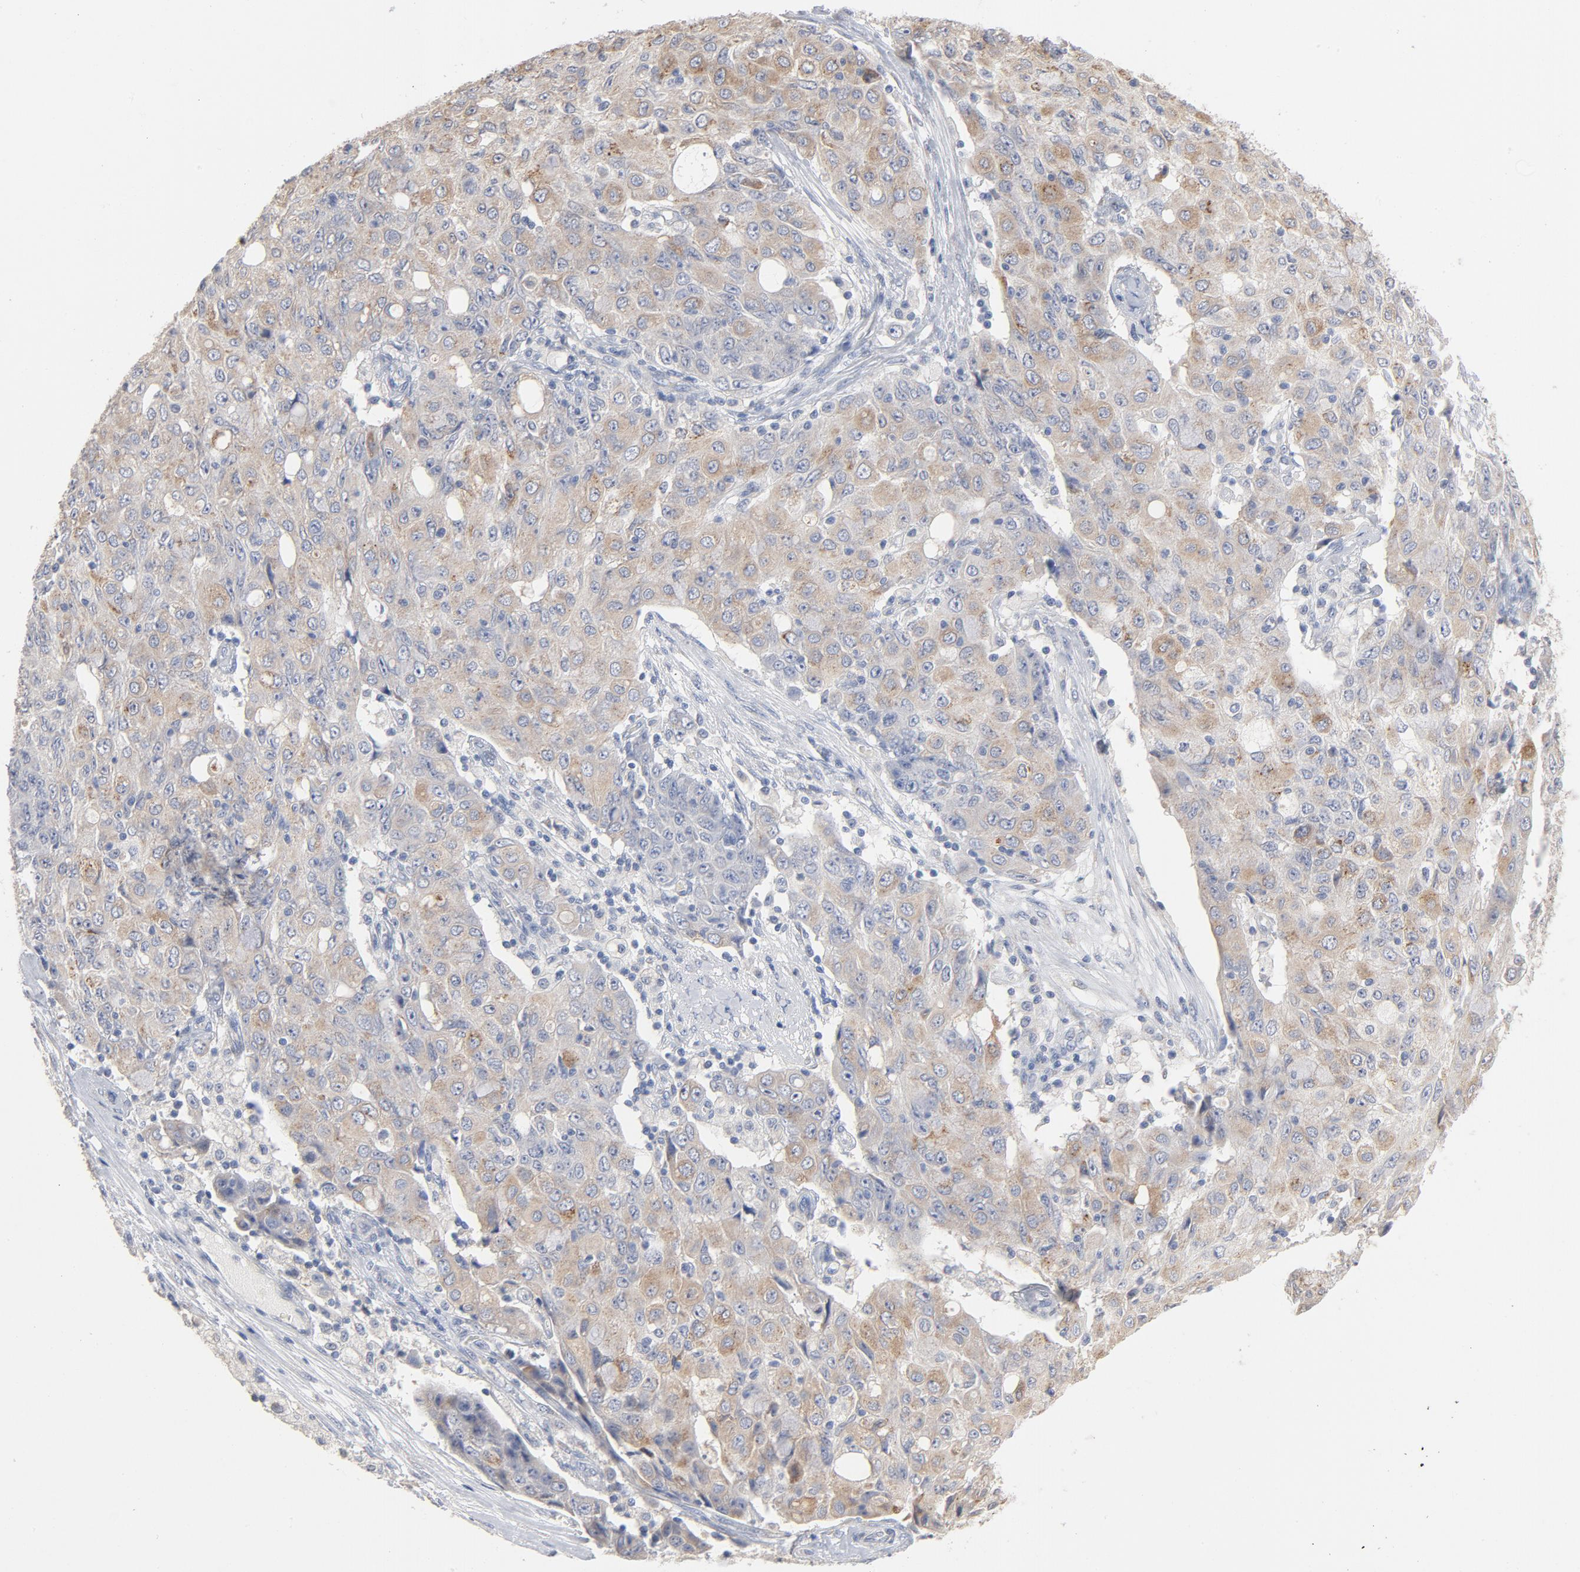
{"staining": {"intensity": "weak", "quantity": ">75%", "location": "cytoplasmic/membranous"}, "tissue": "ovarian cancer", "cell_type": "Tumor cells", "image_type": "cancer", "snomed": [{"axis": "morphology", "description": "Carcinoma, endometroid"}, {"axis": "topography", "description": "Ovary"}], "caption": "An IHC histopathology image of tumor tissue is shown. Protein staining in brown highlights weak cytoplasmic/membranous positivity in endometroid carcinoma (ovarian) within tumor cells.", "gene": "AK7", "patient": {"sex": "female", "age": 42}}